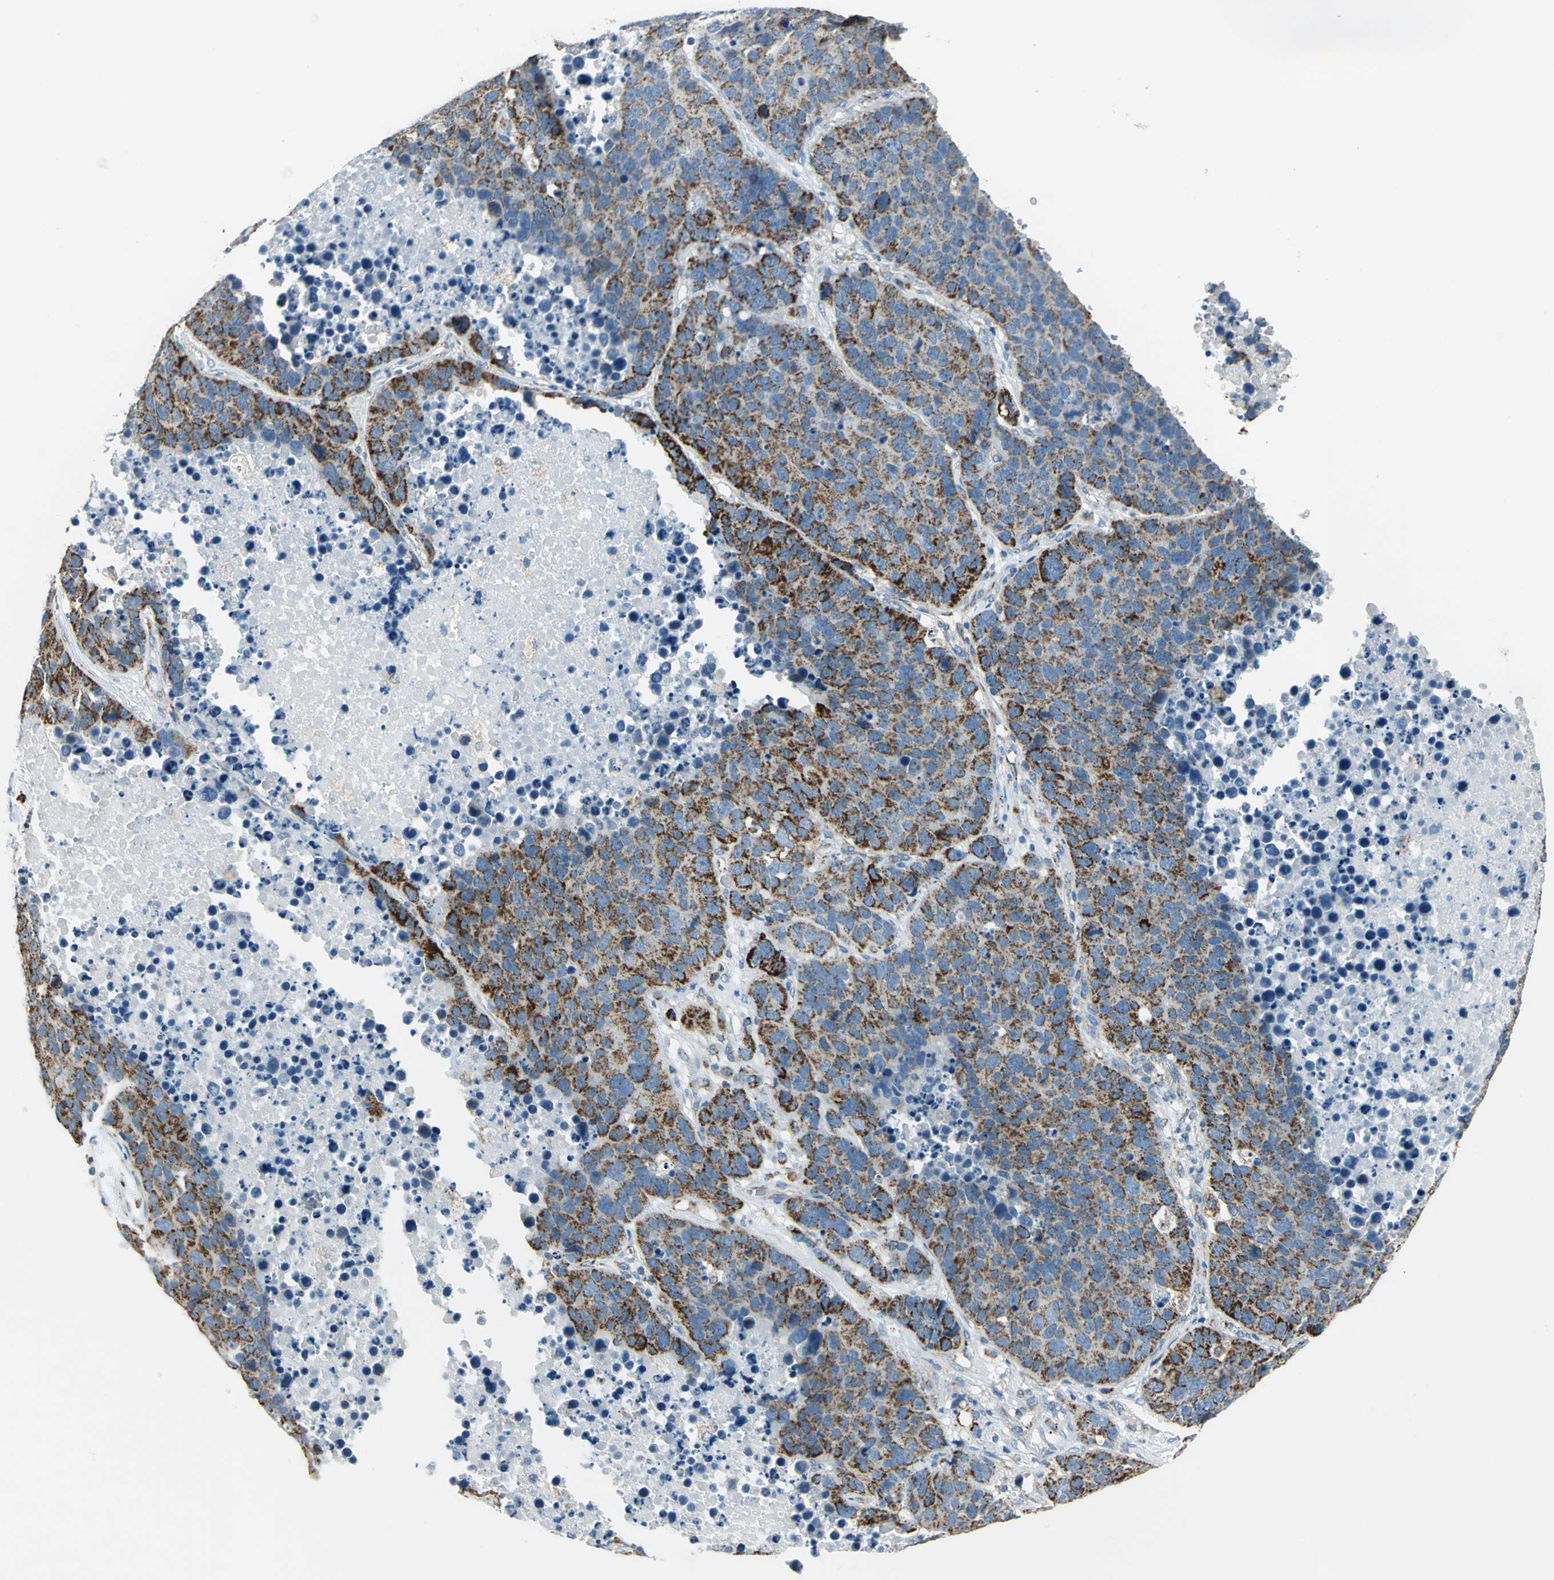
{"staining": {"intensity": "strong", "quantity": ">75%", "location": "cytoplasmic/membranous"}, "tissue": "carcinoid", "cell_type": "Tumor cells", "image_type": "cancer", "snomed": [{"axis": "morphology", "description": "Carcinoid, malignant, NOS"}, {"axis": "topography", "description": "Lung"}], "caption": "Tumor cells reveal high levels of strong cytoplasmic/membranous positivity in about >75% of cells in malignant carcinoid.", "gene": "ACADM", "patient": {"sex": "male", "age": 60}}